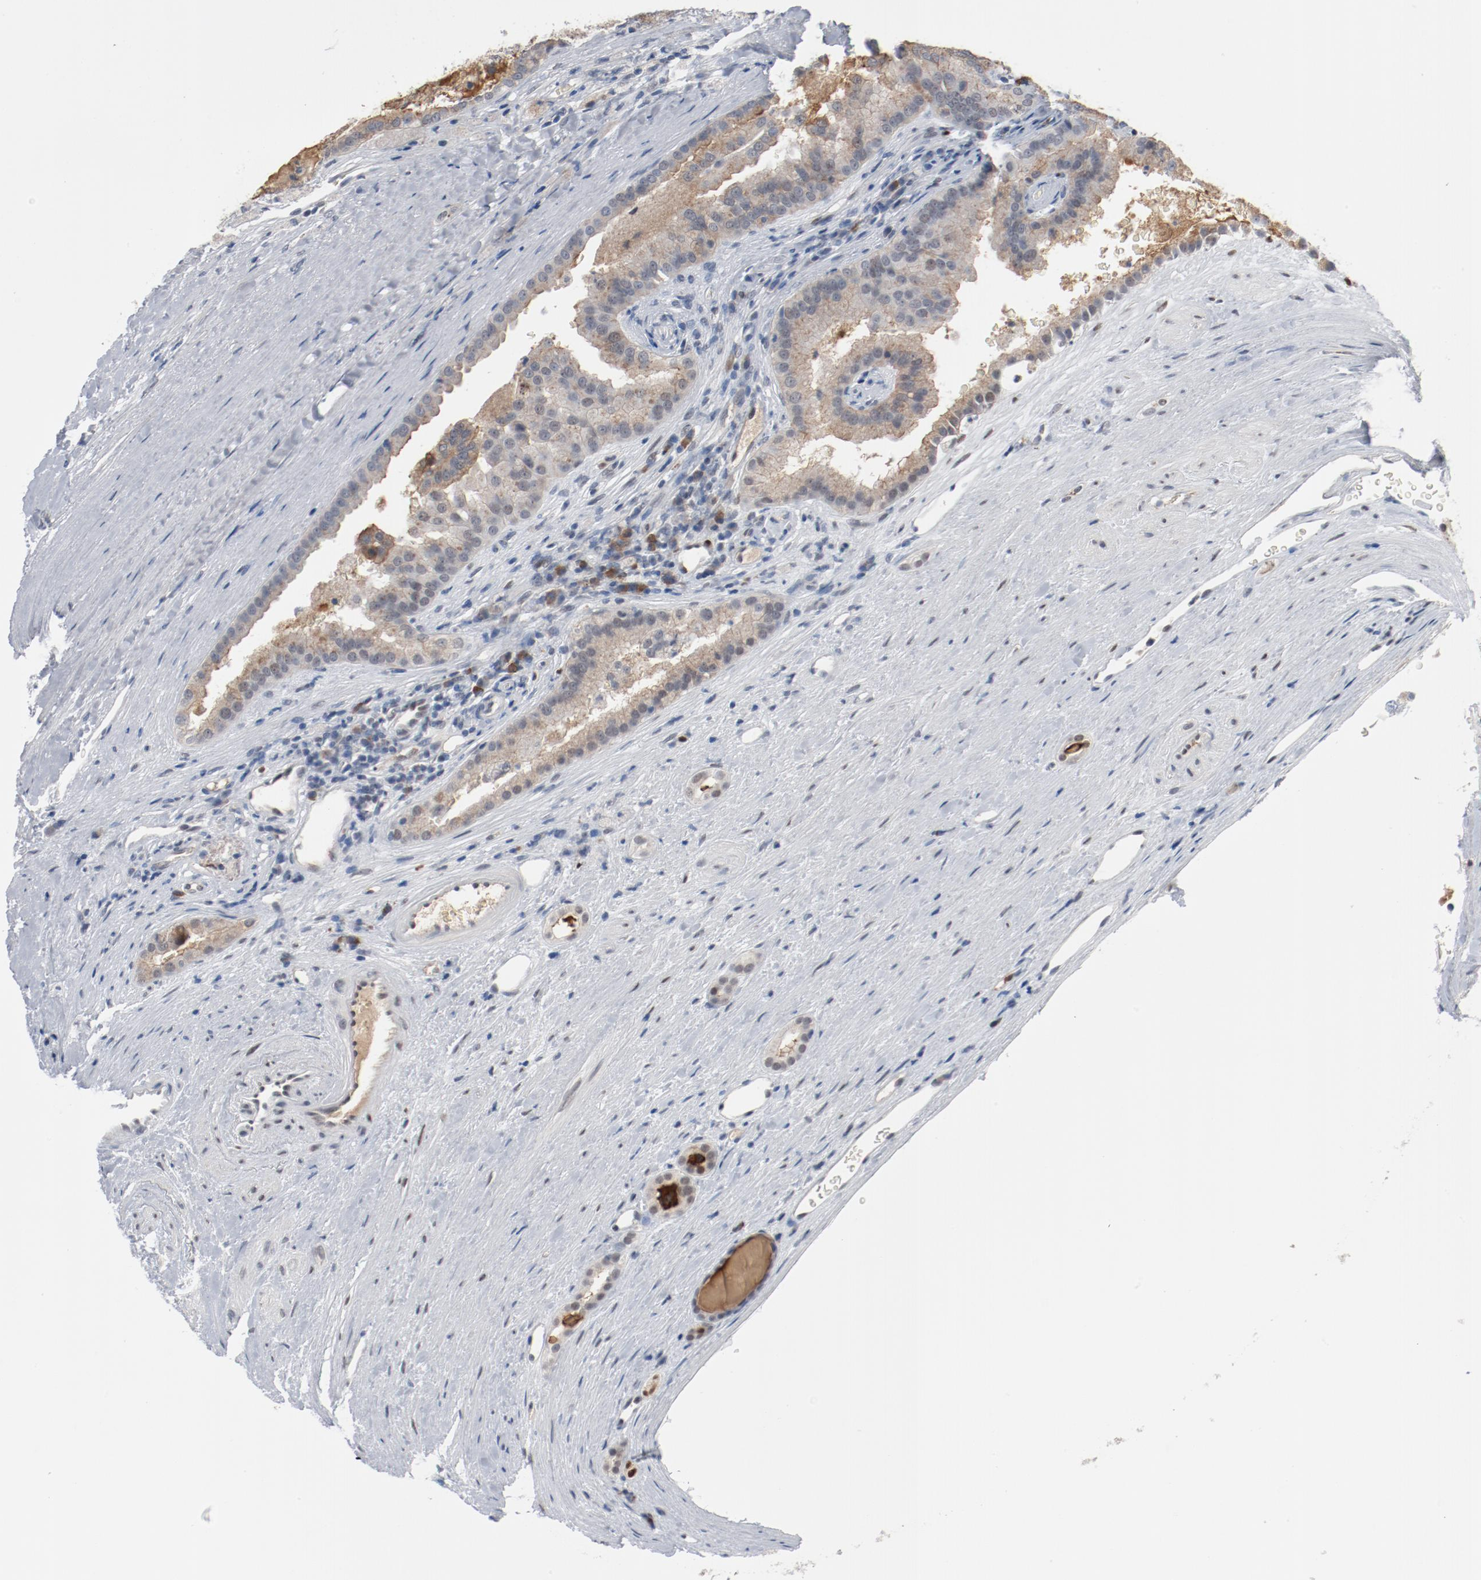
{"staining": {"intensity": "negative", "quantity": "none", "location": "none"}, "tissue": "renal cancer", "cell_type": "Tumor cells", "image_type": "cancer", "snomed": [{"axis": "morphology", "description": "Adenocarcinoma, NOS"}, {"axis": "topography", "description": "Kidney"}], "caption": "A high-resolution micrograph shows immunohistochemistry staining of renal cancer (adenocarcinoma), which exhibits no significant expression in tumor cells.", "gene": "FOXP1", "patient": {"sex": "male", "age": 61}}